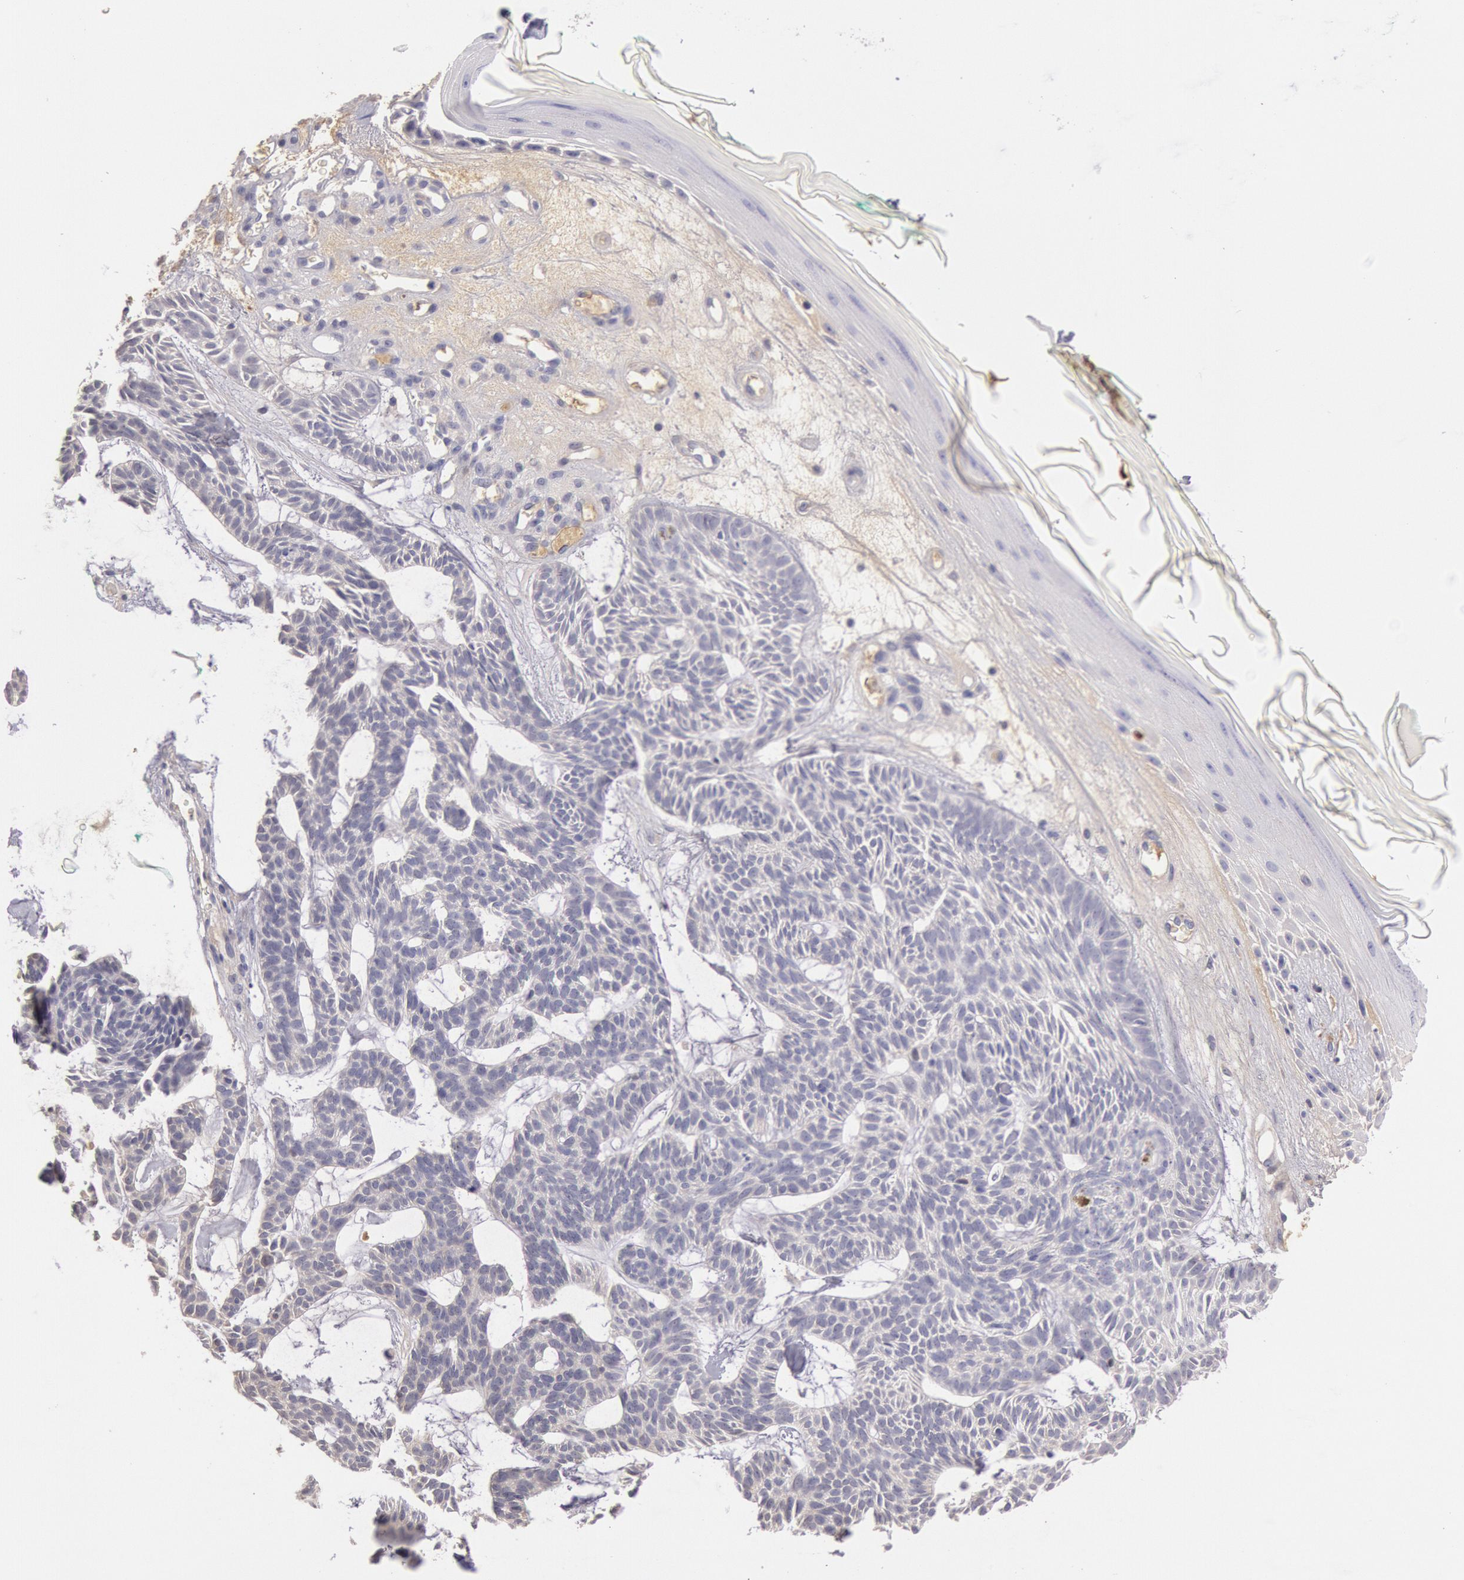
{"staining": {"intensity": "negative", "quantity": "none", "location": "none"}, "tissue": "skin cancer", "cell_type": "Tumor cells", "image_type": "cancer", "snomed": [{"axis": "morphology", "description": "Basal cell carcinoma"}, {"axis": "topography", "description": "Skin"}], "caption": "This is a histopathology image of immunohistochemistry (IHC) staining of basal cell carcinoma (skin), which shows no staining in tumor cells. The staining was performed using DAB to visualize the protein expression in brown, while the nuclei were stained in blue with hematoxylin (Magnification: 20x).", "gene": "C1R", "patient": {"sex": "male", "age": 75}}